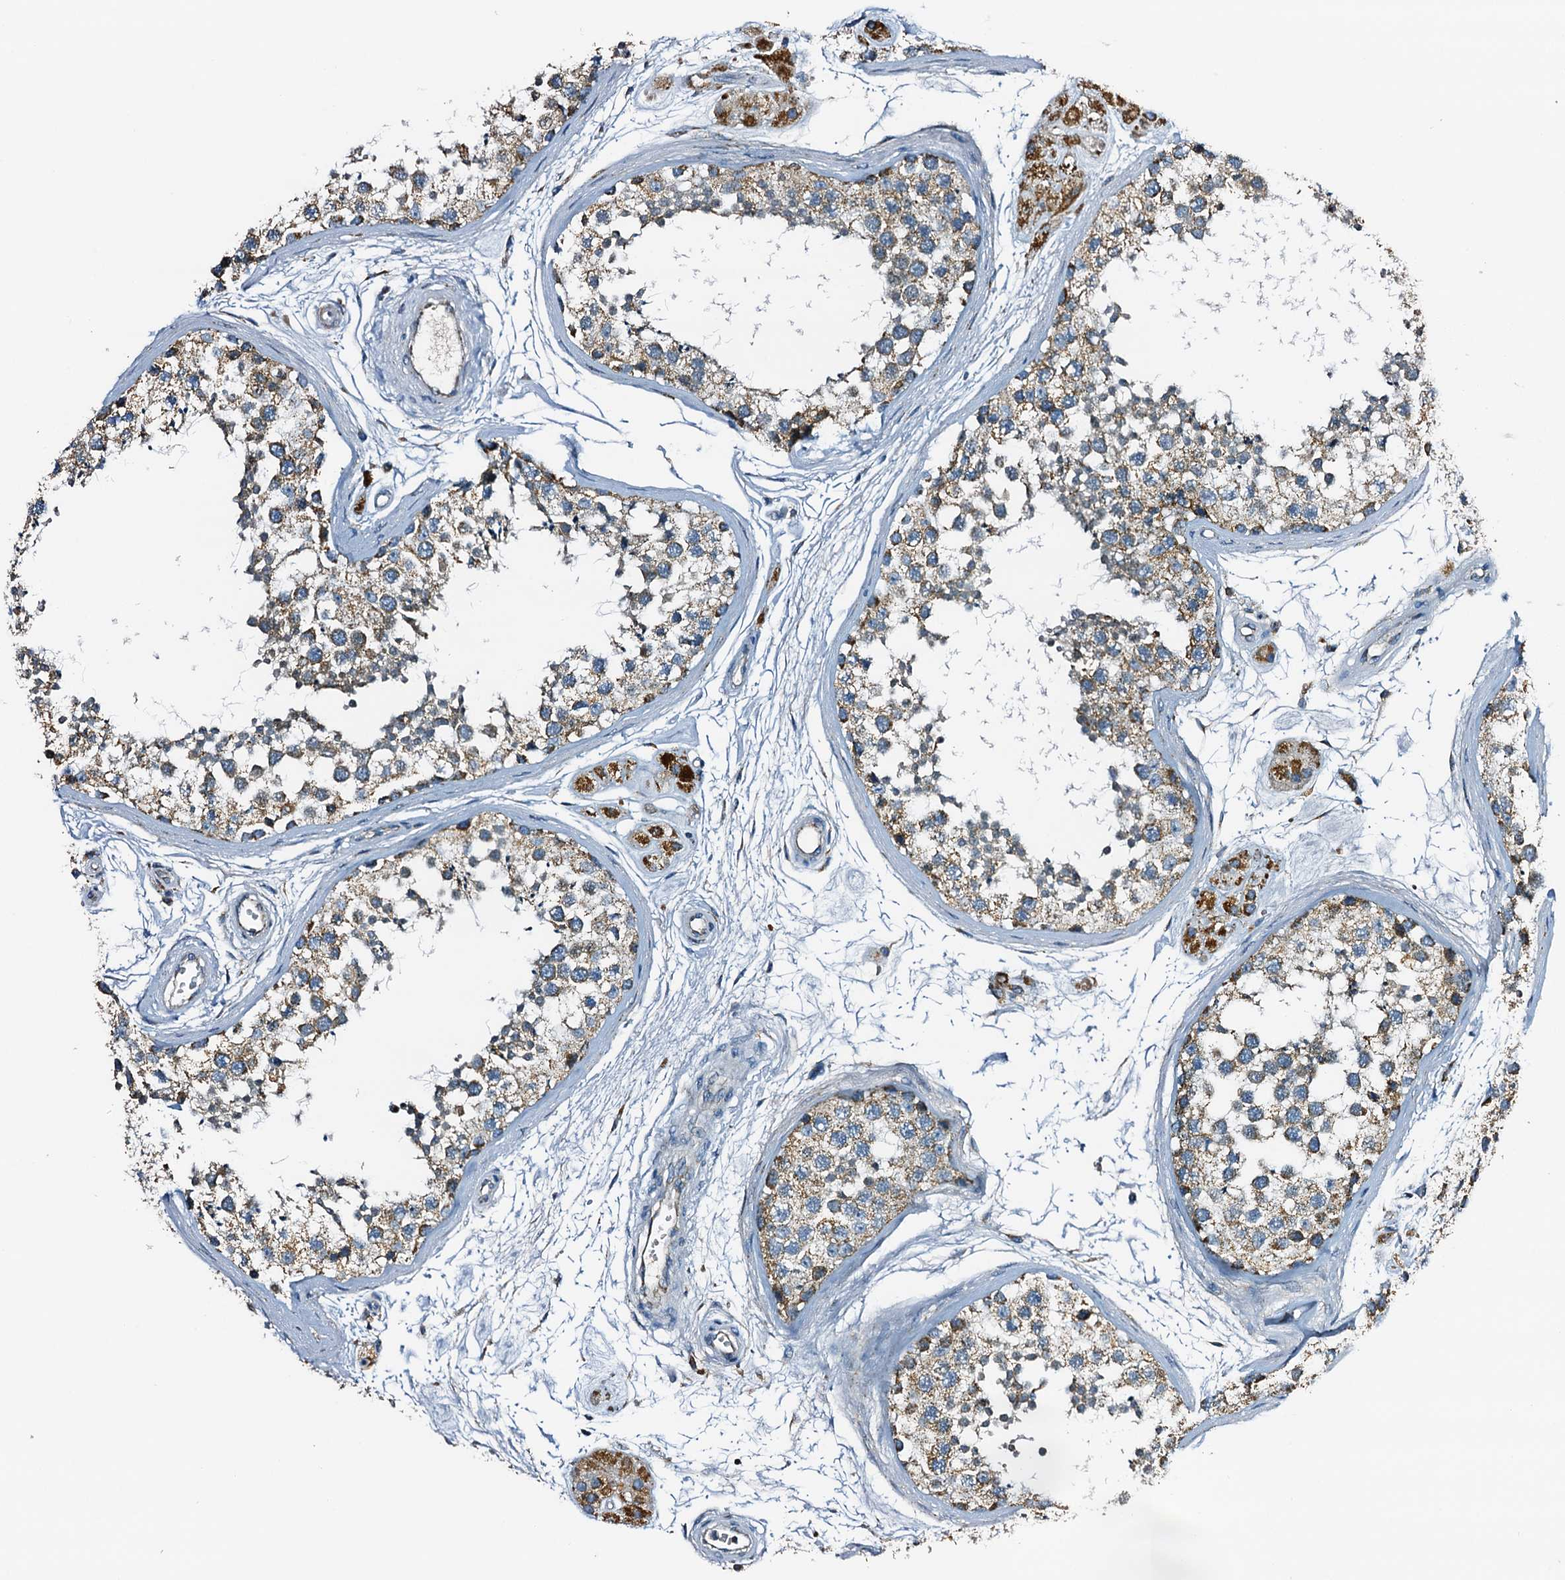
{"staining": {"intensity": "moderate", "quantity": ">75%", "location": "cytoplasmic/membranous"}, "tissue": "testis", "cell_type": "Cells in seminiferous ducts", "image_type": "normal", "snomed": [{"axis": "morphology", "description": "Normal tissue, NOS"}, {"axis": "topography", "description": "Testis"}], "caption": "Immunohistochemistry (DAB (3,3'-diaminobenzidine)) staining of benign testis demonstrates moderate cytoplasmic/membranous protein positivity in about >75% of cells in seminiferous ducts.", "gene": "POC1A", "patient": {"sex": "male", "age": 56}}